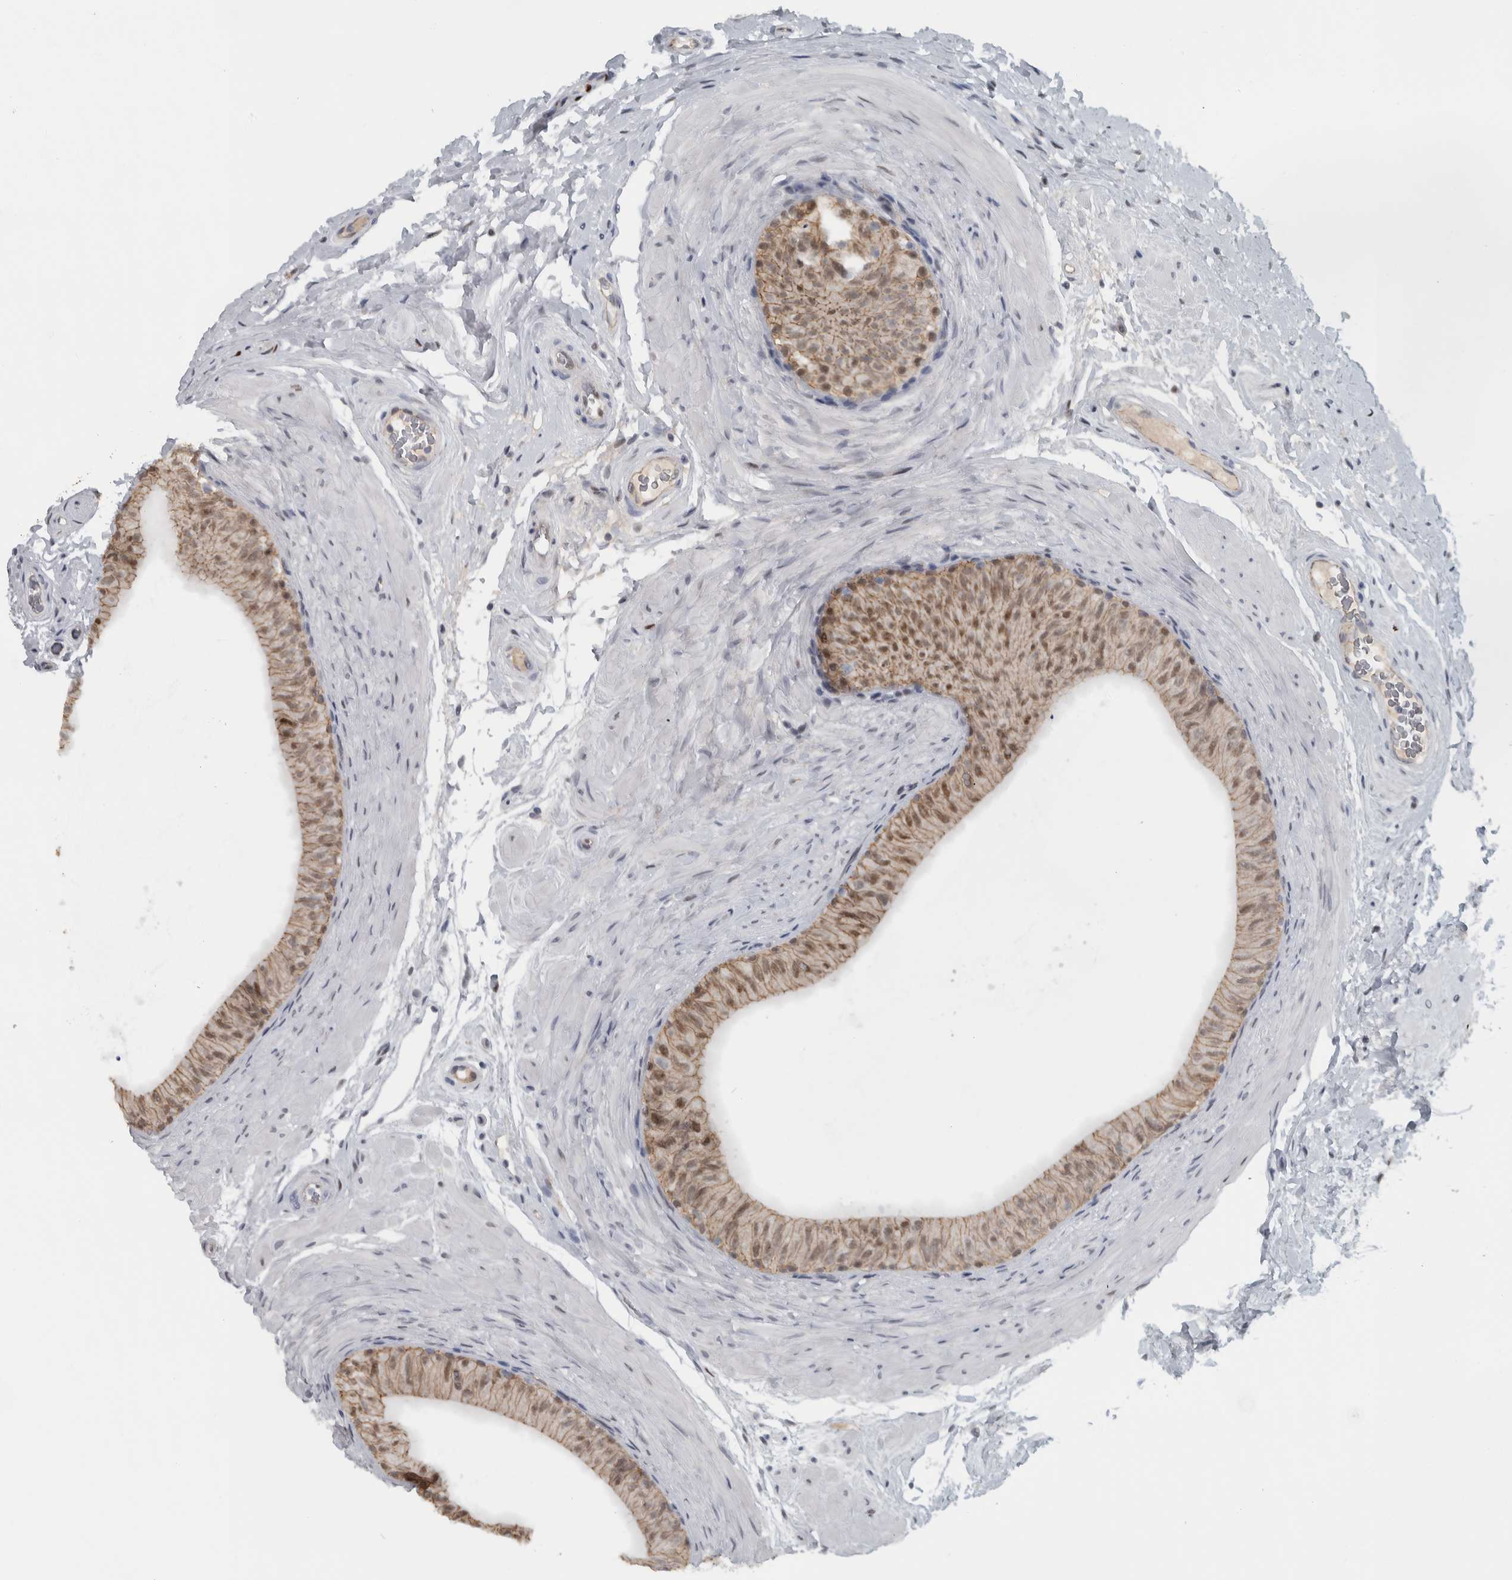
{"staining": {"intensity": "moderate", "quantity": ">75%", "location": "cytoplasmic/membranous,nuclear"}, "tissue": "epididymis", "cell_type": "Glandular cells", "image_type": "normal", "snomed": [{"axis": "morphology", "description": "Normal tissue, NOS"}, {"axis": "topography", "description": "Epididymis"}], "caption": "High-magnification brightfield microscopy of benign epididymis stained with DAB (brown) and counterstained with hematoxylin (blue). glandular cells exhibit moderate cytoplasmic/membranous,nuclear positivity is identified in approximately>75% of cells.", "gene": "ADPRM", "patient": {"sex": "male", "age": 34}}